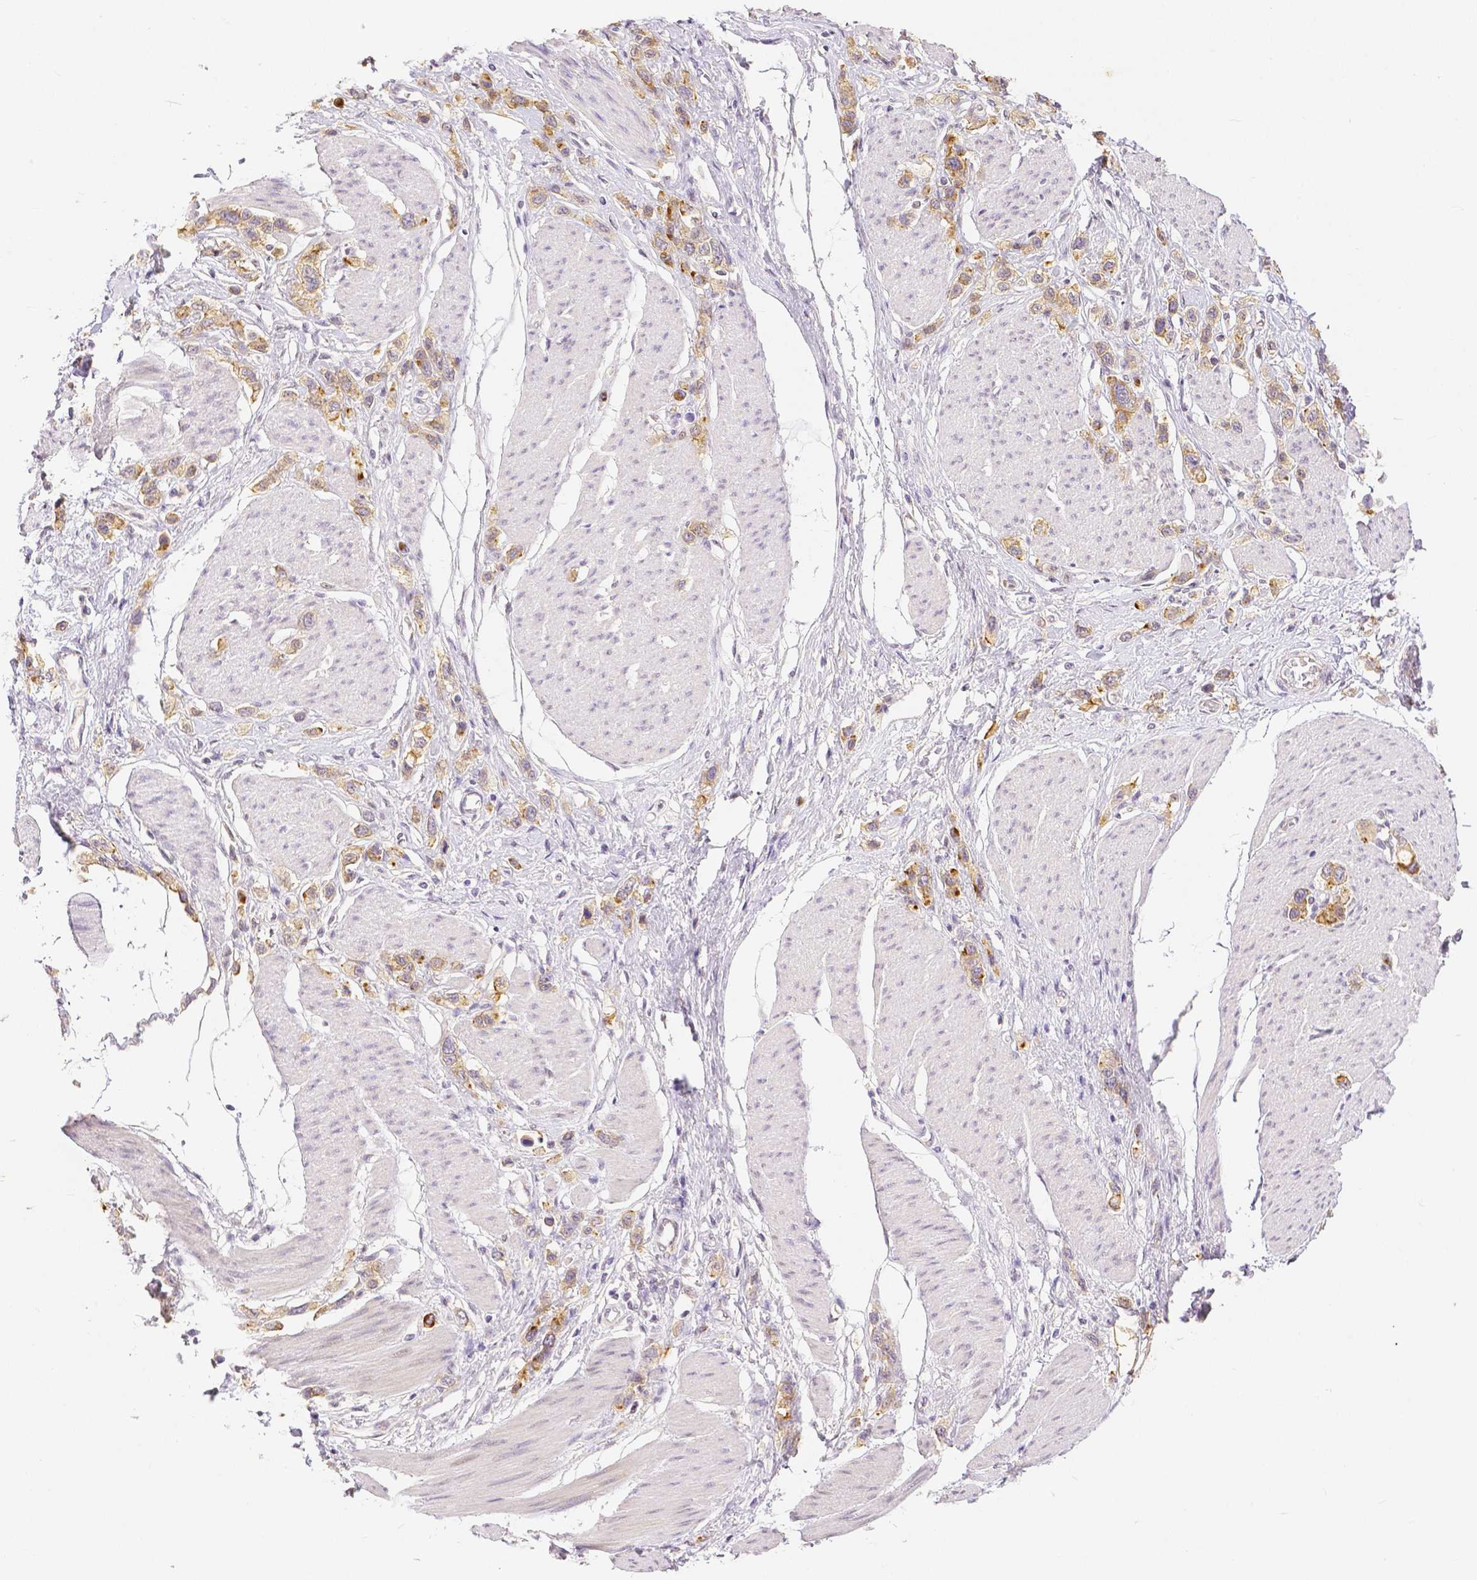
{"staining": {"intensity": "weak", "quantity": ">75%", "location": "cytoplasmic/membranous"}, "tissue": "stomach cancer", "cell_type": "Tumor cells", "image_type": "cancer", "snomed": [{"axis": "morphology", "description": "Adenocarcinoma, NOS"}, {"axis": "topography", "description": "Stomach"}], "caption": "The histopathology image reveals staining of stomach adenocarcinoma, revealing weak cytoplasmic/membranous protein expression (brown color) within tumor cells. The staining is performed using DAB (3,3'-diaminobenzidine) brown chromogen to label protein expression. The nuclei are counter-stained blue using hematoxylin.", "gene": "OCLN", "patient": {"sex": "female", "age": 65}}